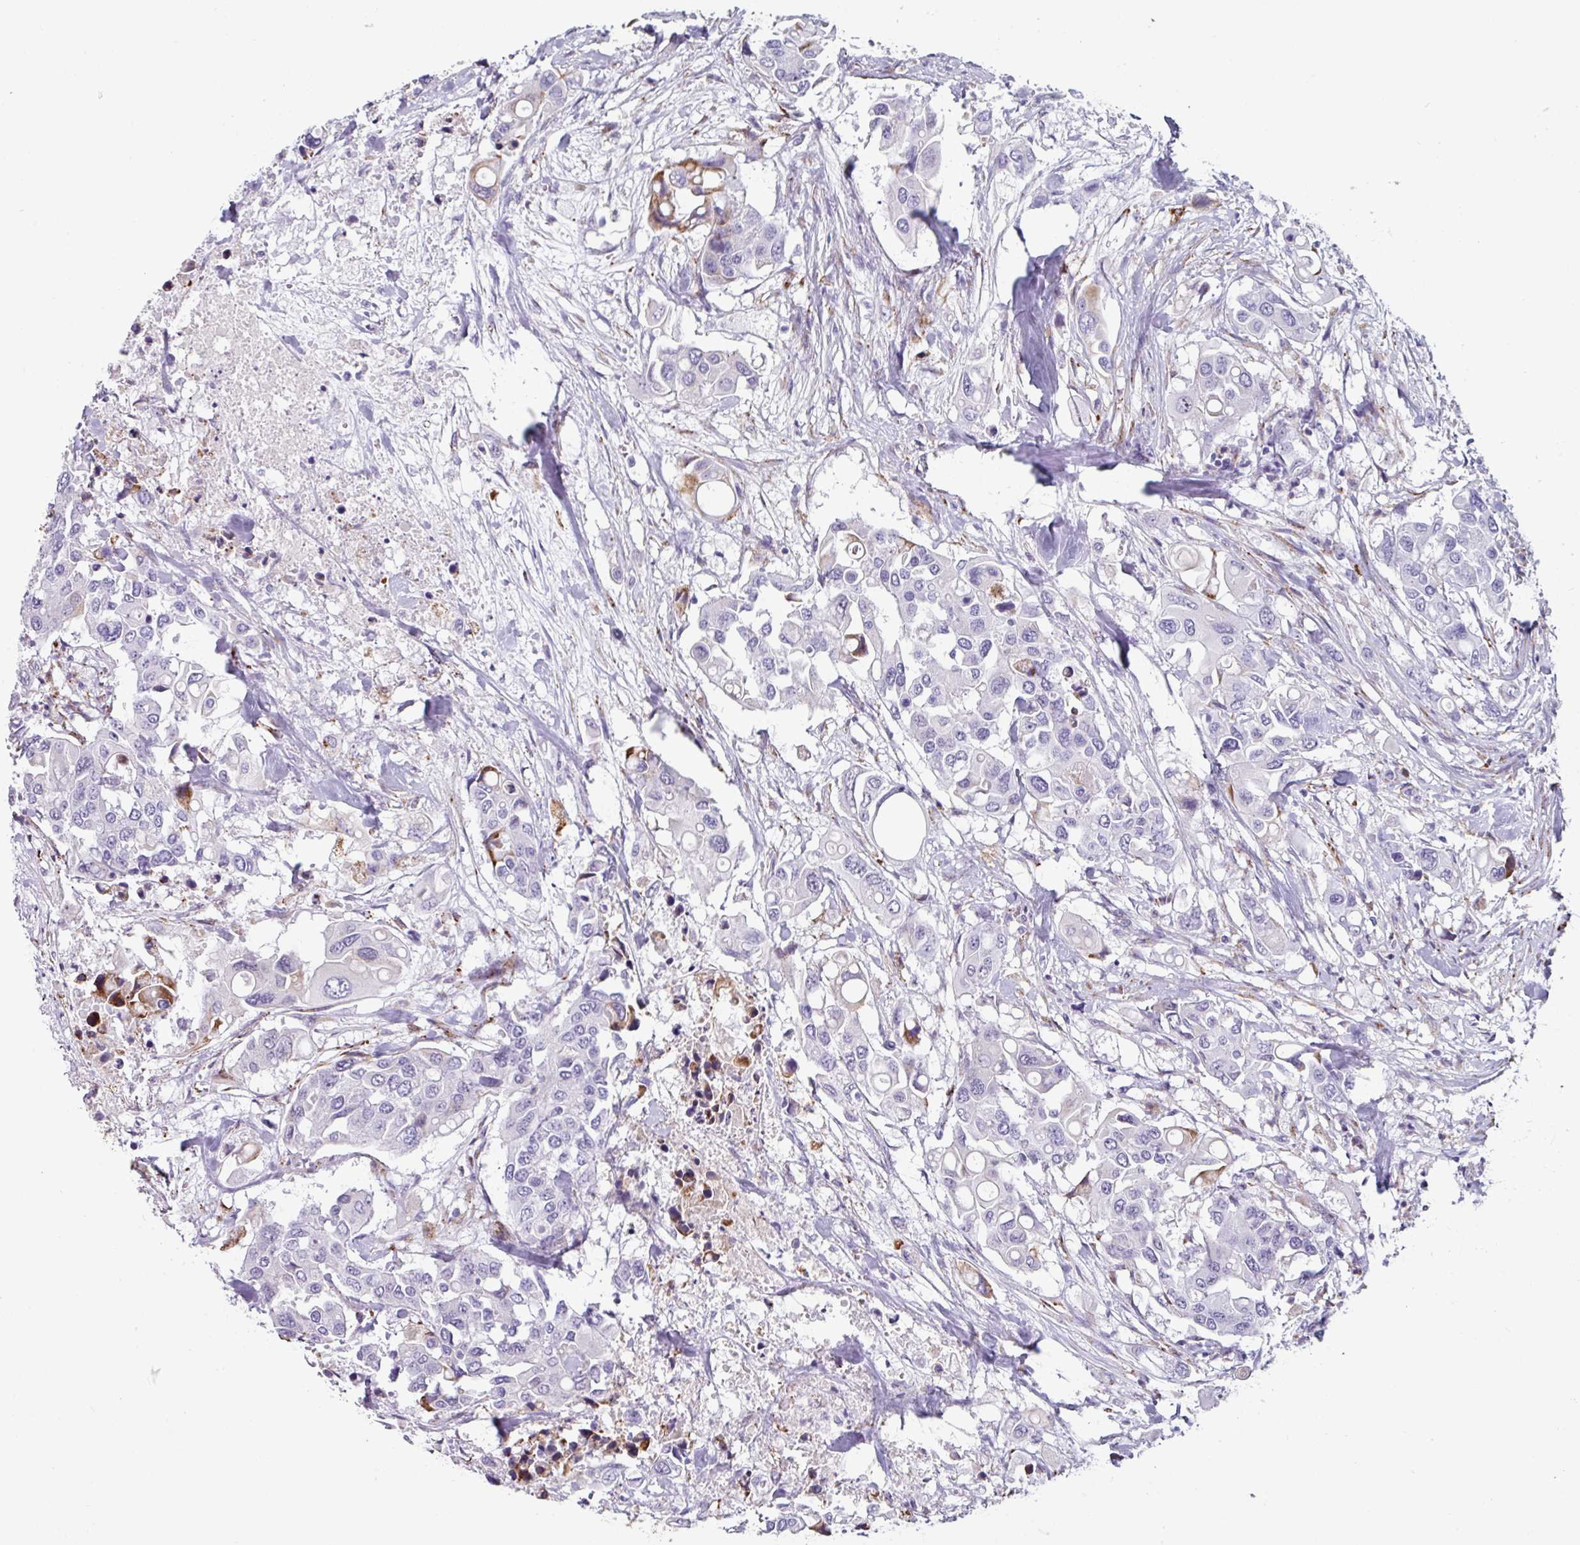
{"staining": {"intensity": "negative", "quantity": "none", "location": "none"}, "tissue": "colorectal cancer", "cell_type": "Tumor cells", "image_type": "cancer", "snomed": [{"axis": "morphology", "description": "Adenocarcinoma, NOS"}, {"axis": "topography", "description": "Colon"}], "caption": "Adenocarcinoma (colorectal) was stained to show a protein in brown. There is no significant positivity in tumor cells. (Stains: DAB immunohistochemistry (IHC) with hematoxylin counter stain, Microscopy: brightfield microscopy at high magnification).", "gene": "BMS1", "patient": {"sex": "male", "age": 77}}